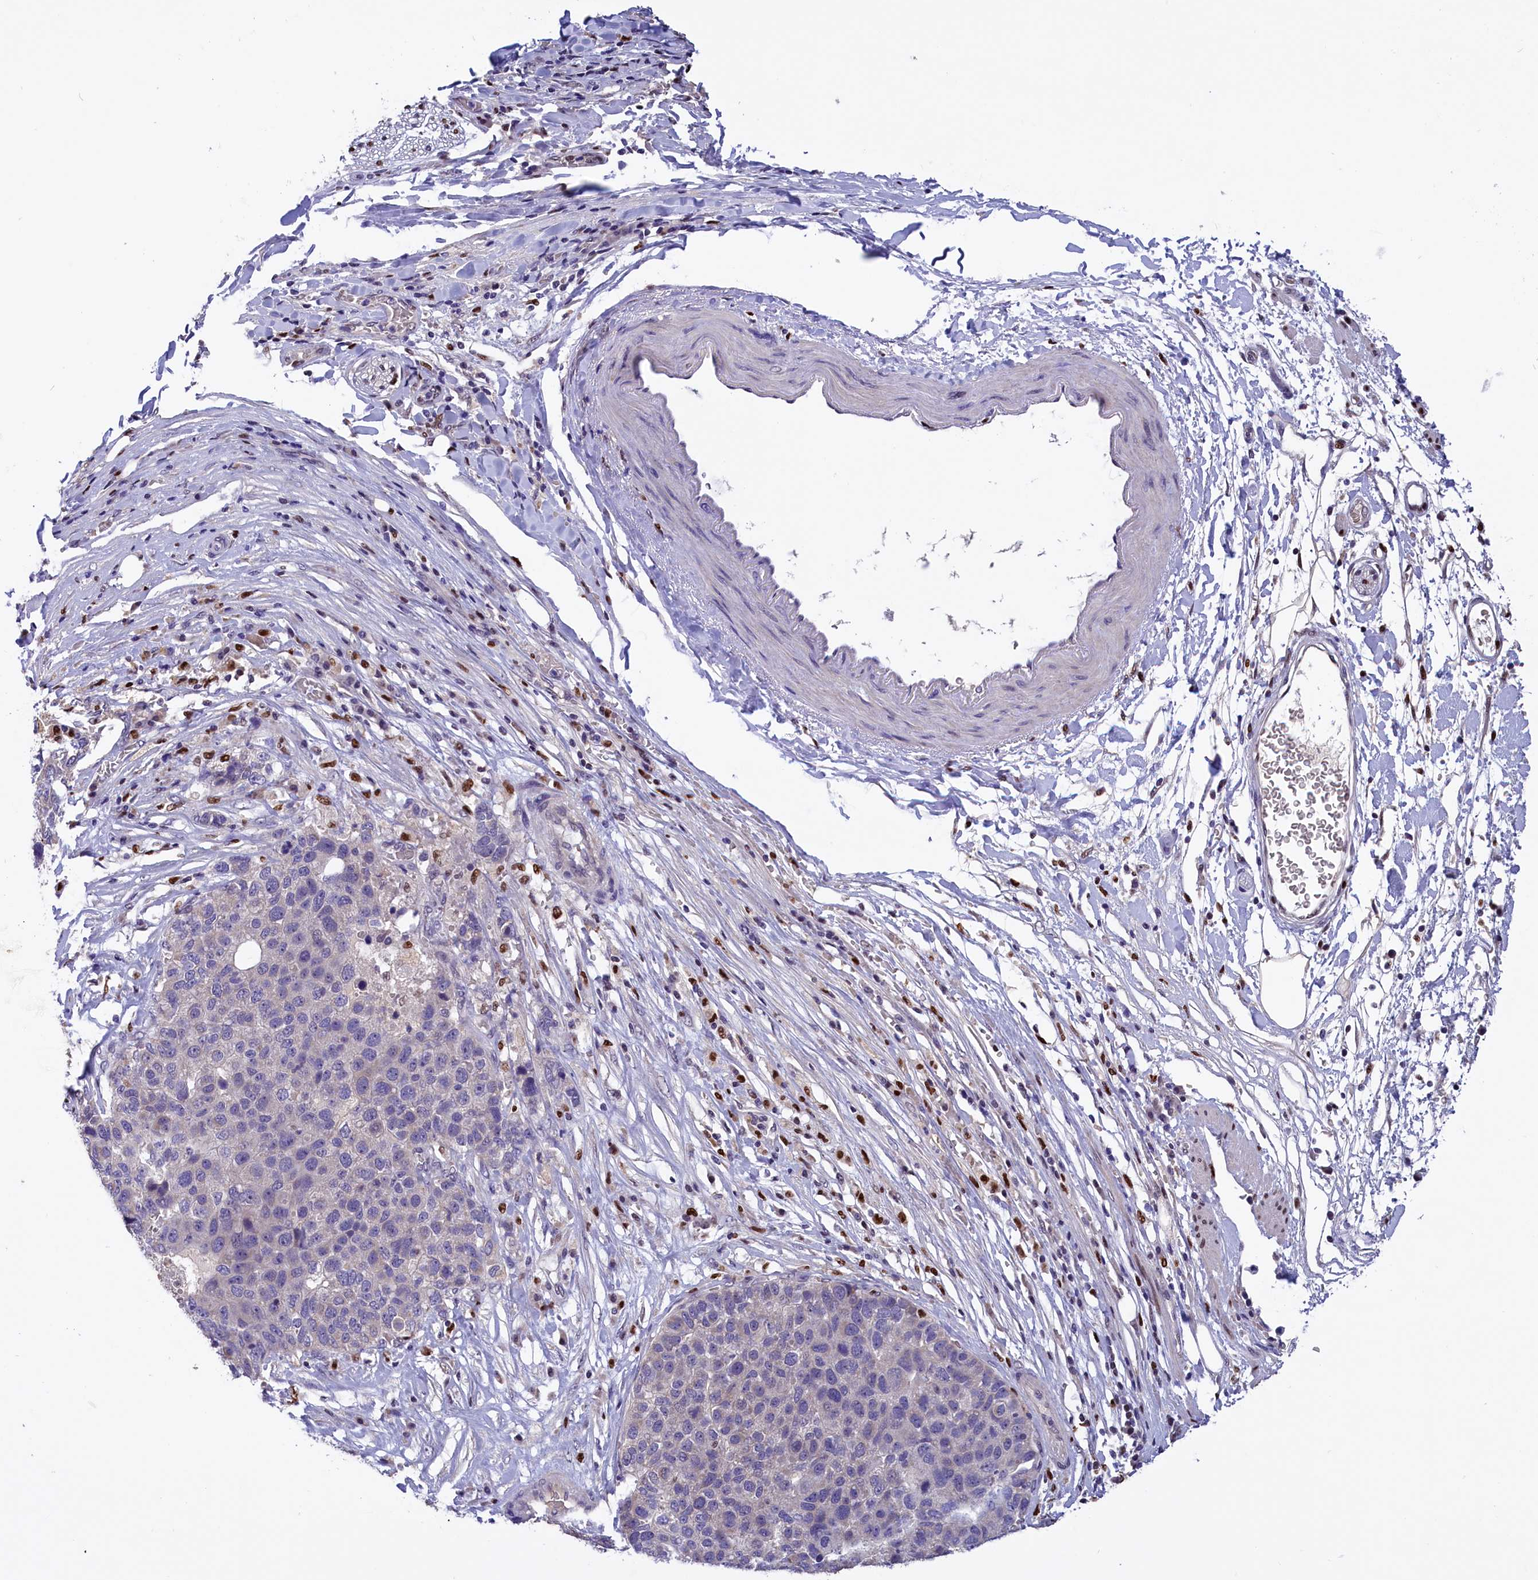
{"staining": {"intensity": "negative", "quantity": "none", "location": "none"}, "tissue": "pancreatic cancer", "cell_type": "Tumor cells", "image_type": "cancer", "snomed": [{"axis": "morphology", "description": "Adenocarcinoma, NOS"}, {"axis": "topography", "description": "Pancreas"}], "caption": "Immunohistochemistry micrograph of neoplastic tissue: human adenocarcinoma (pancreatic) stained with DAB (3,3'-diaminobenzidine) exhibits no significant protein positivity in tumor cells.", "gene": "BTBD9", "patient": {"sex": "female", "age": 61}}